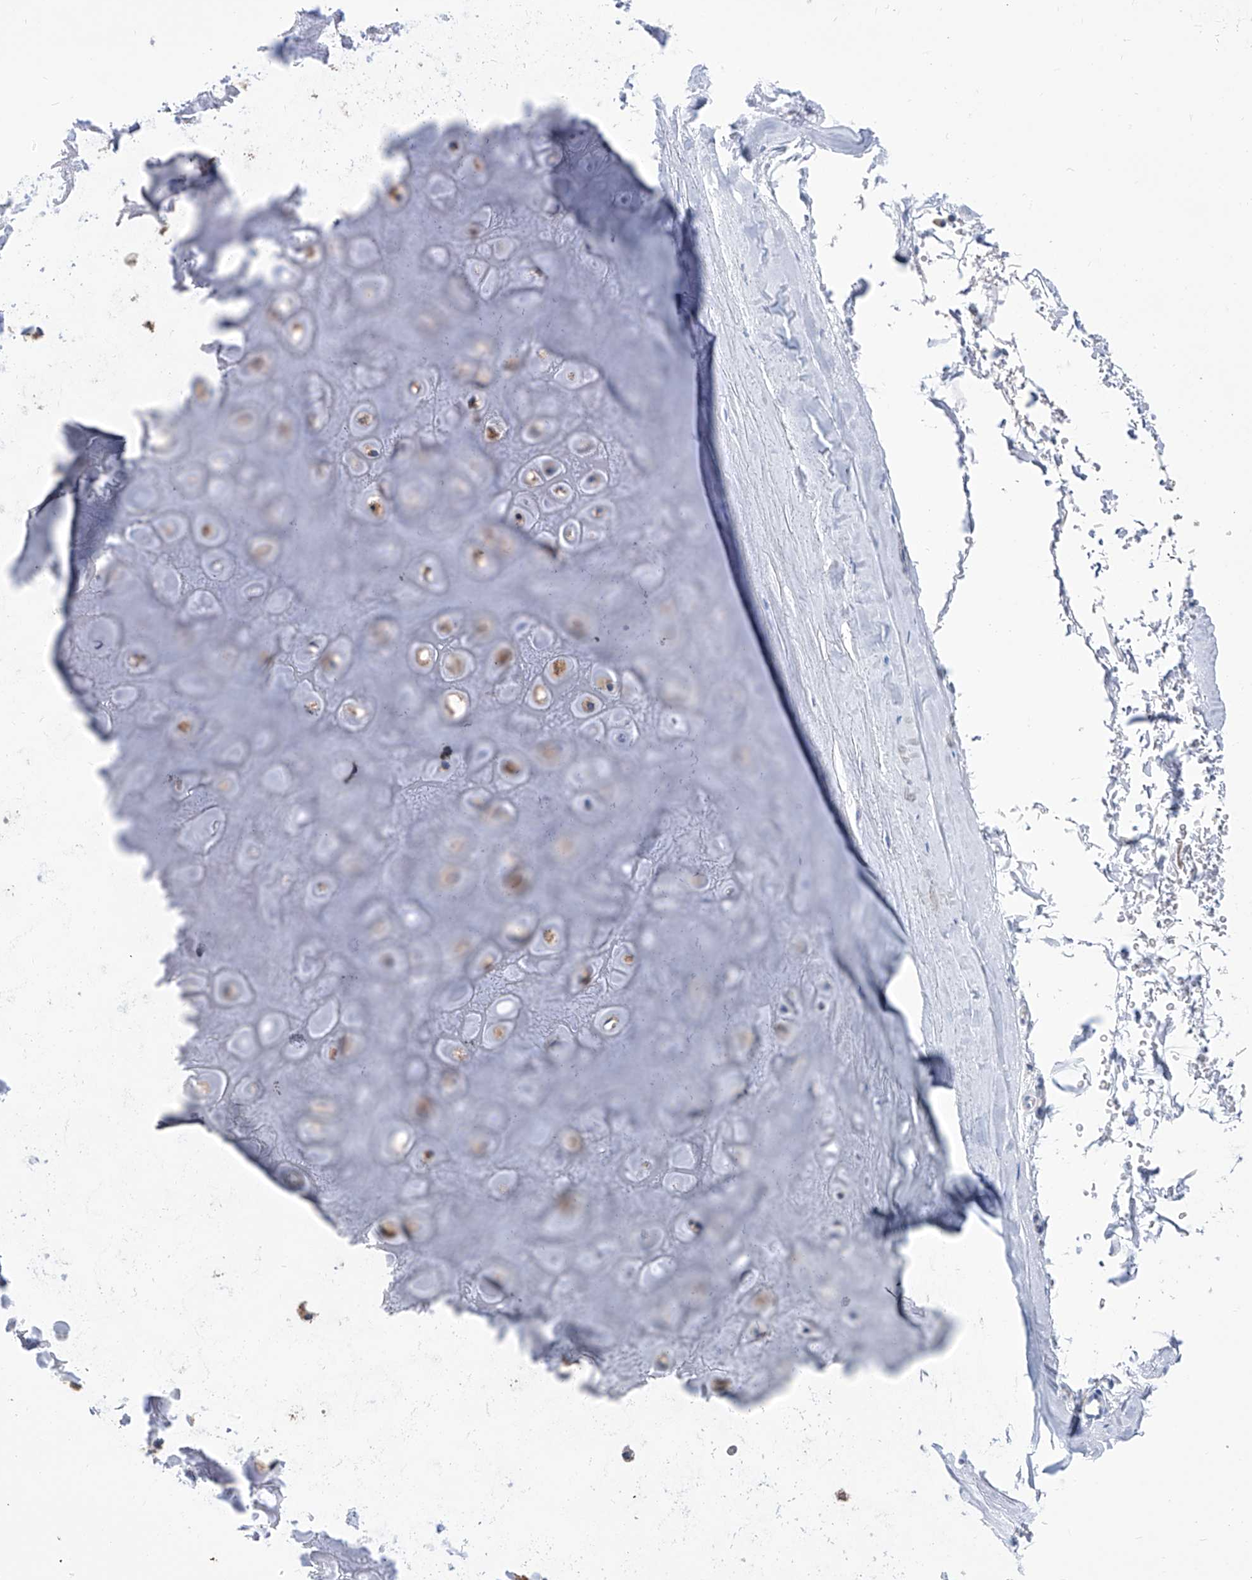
{"staining": {"intensity": "negative", "quantity": "none", "location": "none"}, "tissue": "adipose tissue", "cell_type": "Adipocytes", "image_type": "normal", "snomed": [{"axis": "morphology", "description": "Normal tissue, NOS"}, {"axis": "morphology", "description": "Basal cell carcinoma"}, {"axis": "topography", "description": "Skin"}], "caption": "Adipose tissue was stained to show a protein in brown. There is no significant positivity in adipocytes. Nuclei are stained in blue.", "gene": "SMS", "patient": {"sex": "female", "age": 89}}